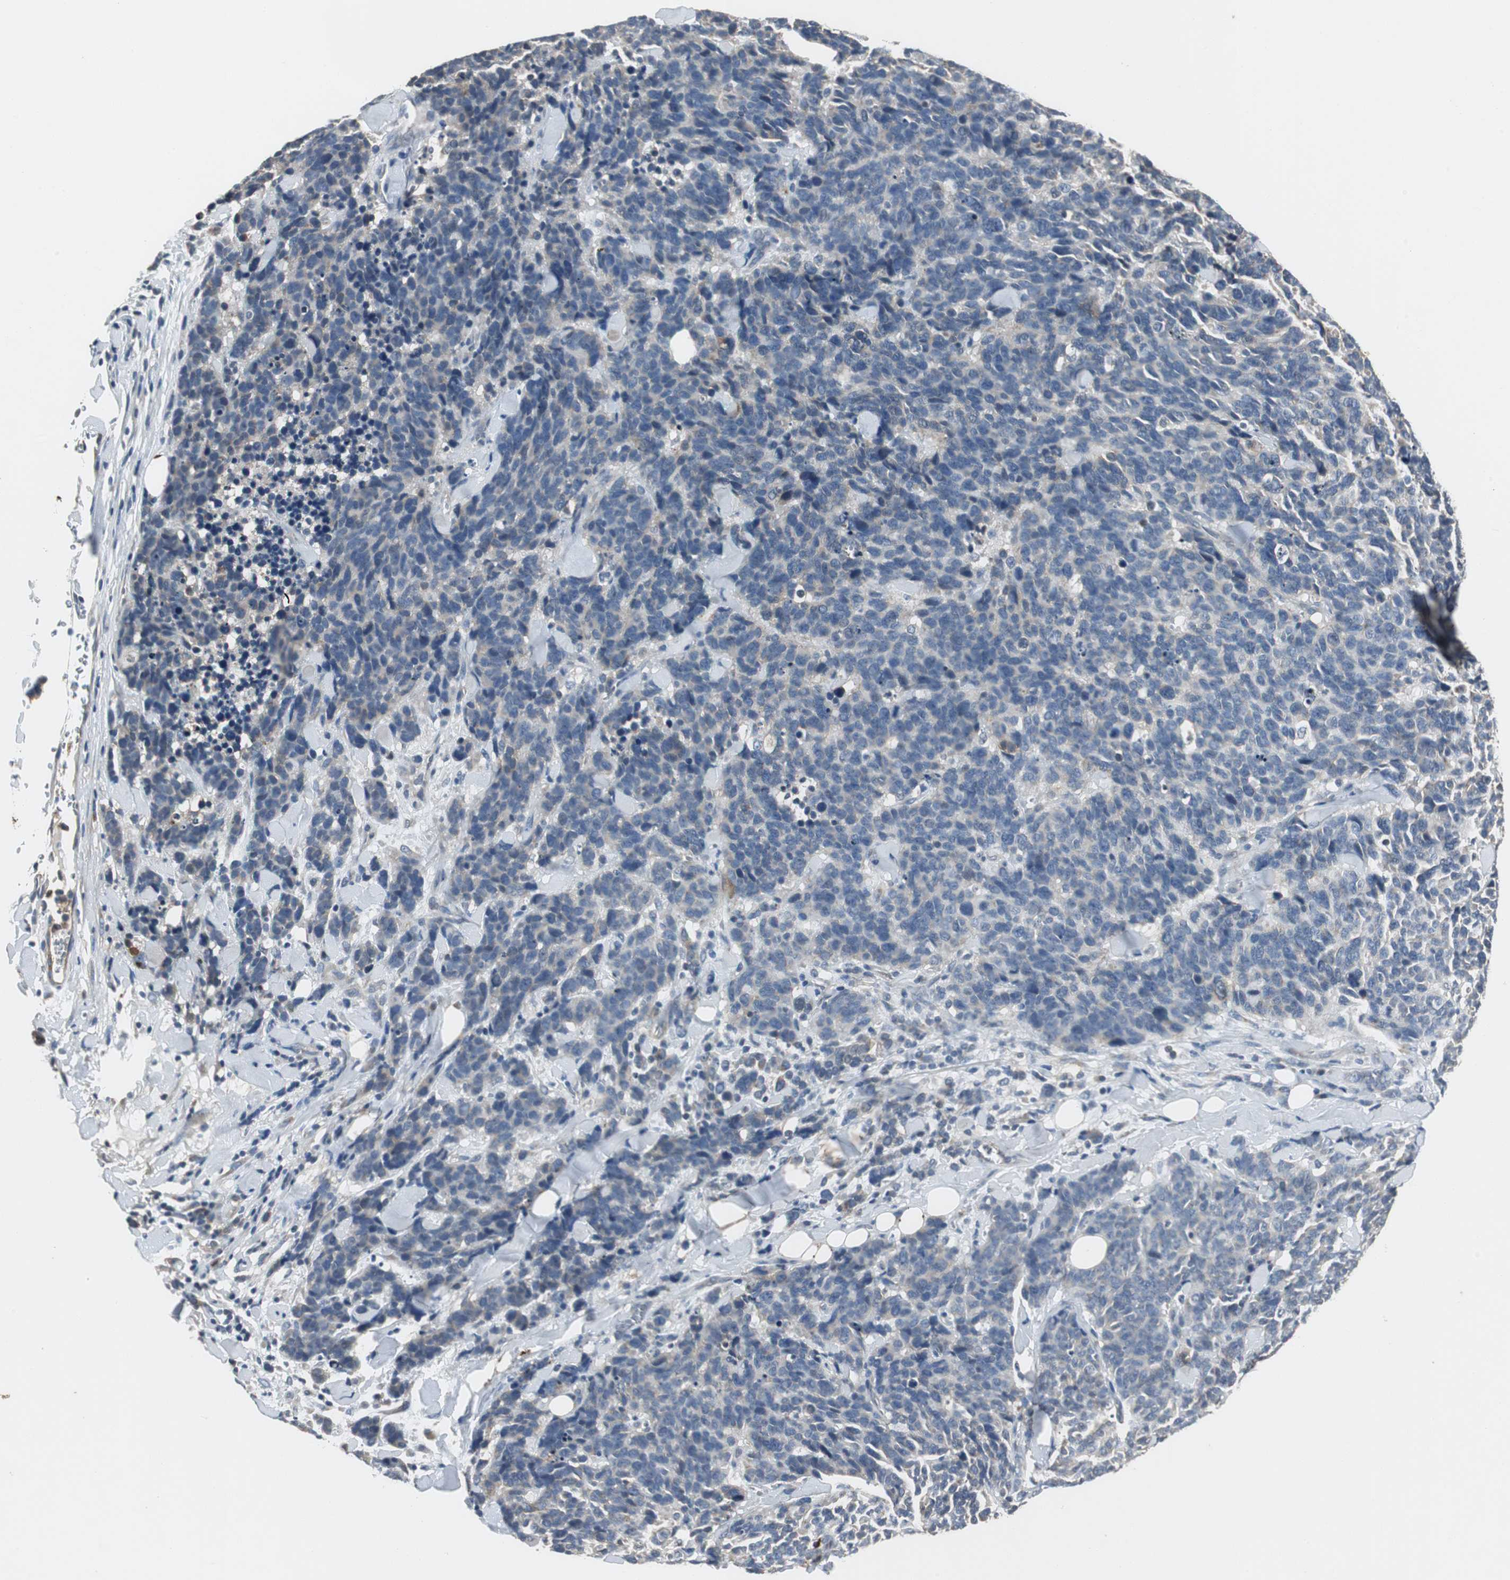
{"staining": {"intensity": "weak", "quantity": ">75%", "location": "cytoplasmic/membranous"}, "tissue": "lung cancer", "cell_type": "Tumor cells", "image_type": "cancer", "snomed": [{"axis": "morphology", "description": "Neoplasm, malignant, NOS"}, {"axis": "topography", "description": "Lung"}], "caption": "Lung malignant neoplasm was stained to show a protein in brown. There is low levels of weak cytoplasmic/membranous expression in approximately >75% of tumor cells.", "gene": "JTB", "patient": {"sex": "female", "age": 58}}